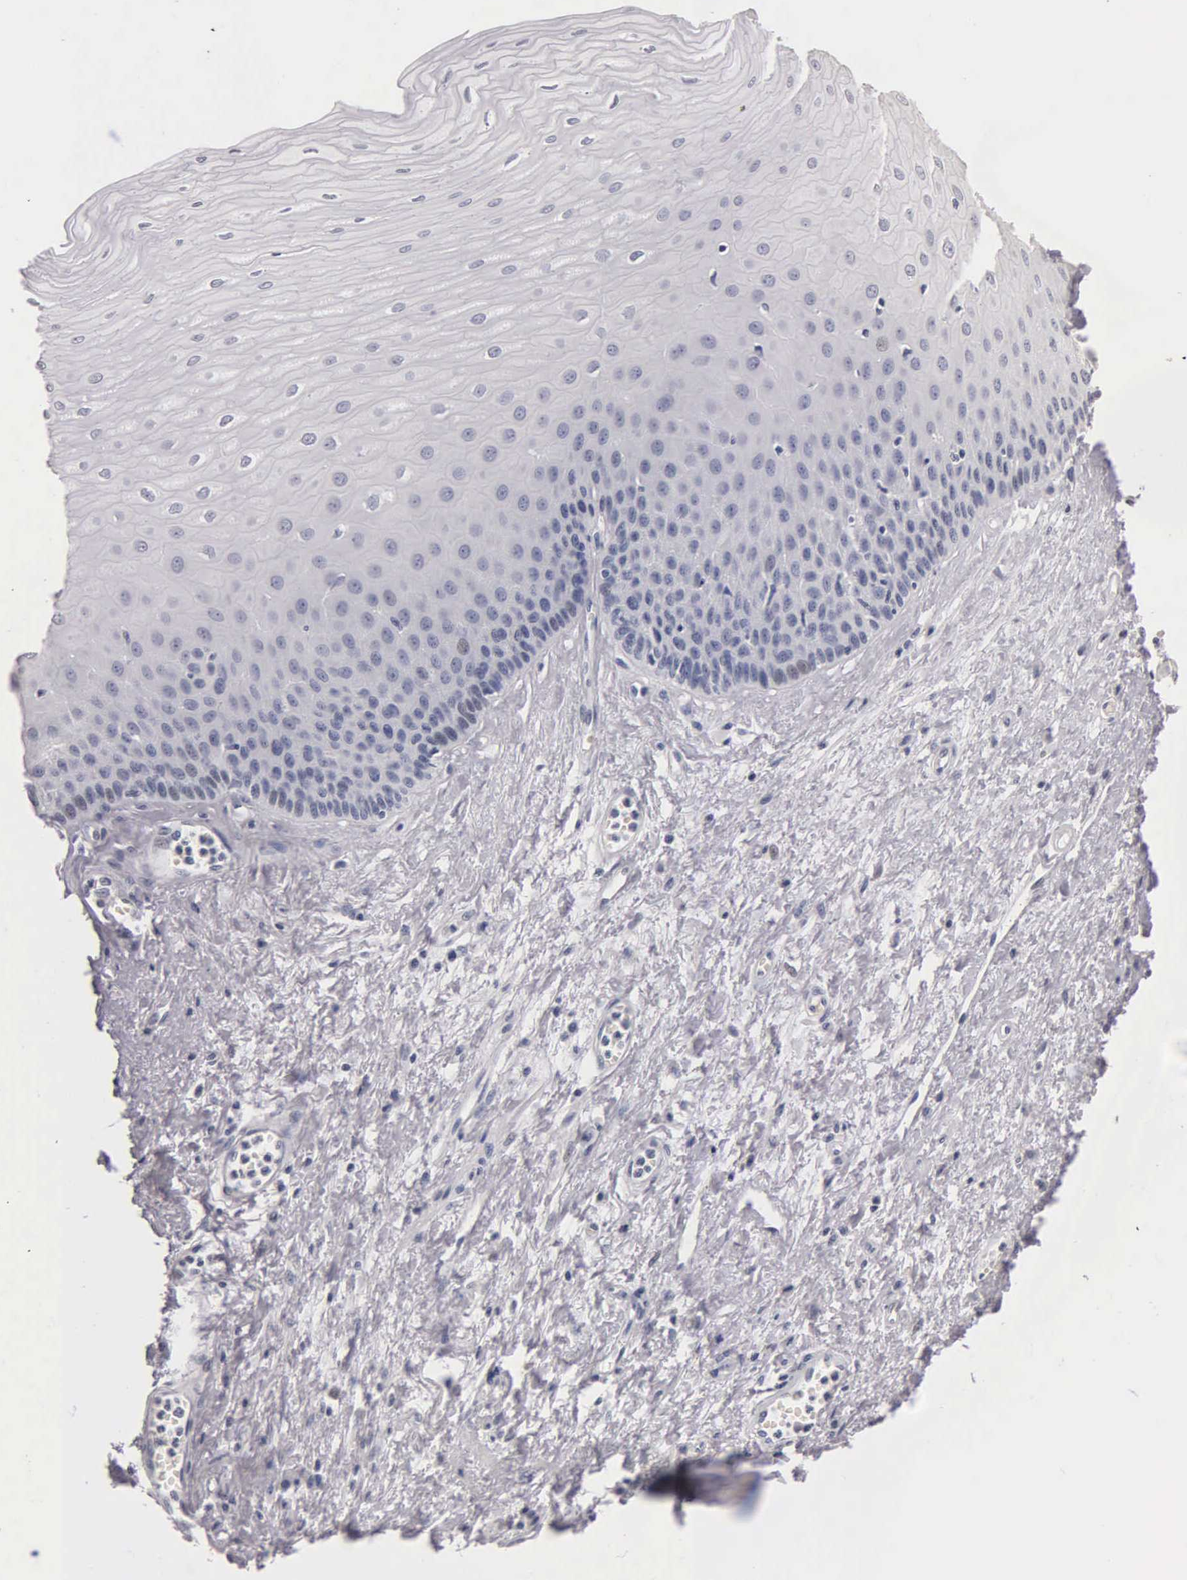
{"staining": {"intensity": "negative", "quantity": "none", "location": "none"}, "tissue": "esophagus", "cell_type": "Squamous epithelial cells", "image_type": "normal", "snomed": [{"axis": "morphology", "description": "Normal tissue, NOS"}, {"axis": "topography", "description": "Esophagus"}], "caption": "Esophagus stained for a protein using IHC demonstrates no expression squamous epithelial cells.", "gene": "SST", "patient": {"sex": "male", "age": 65}}